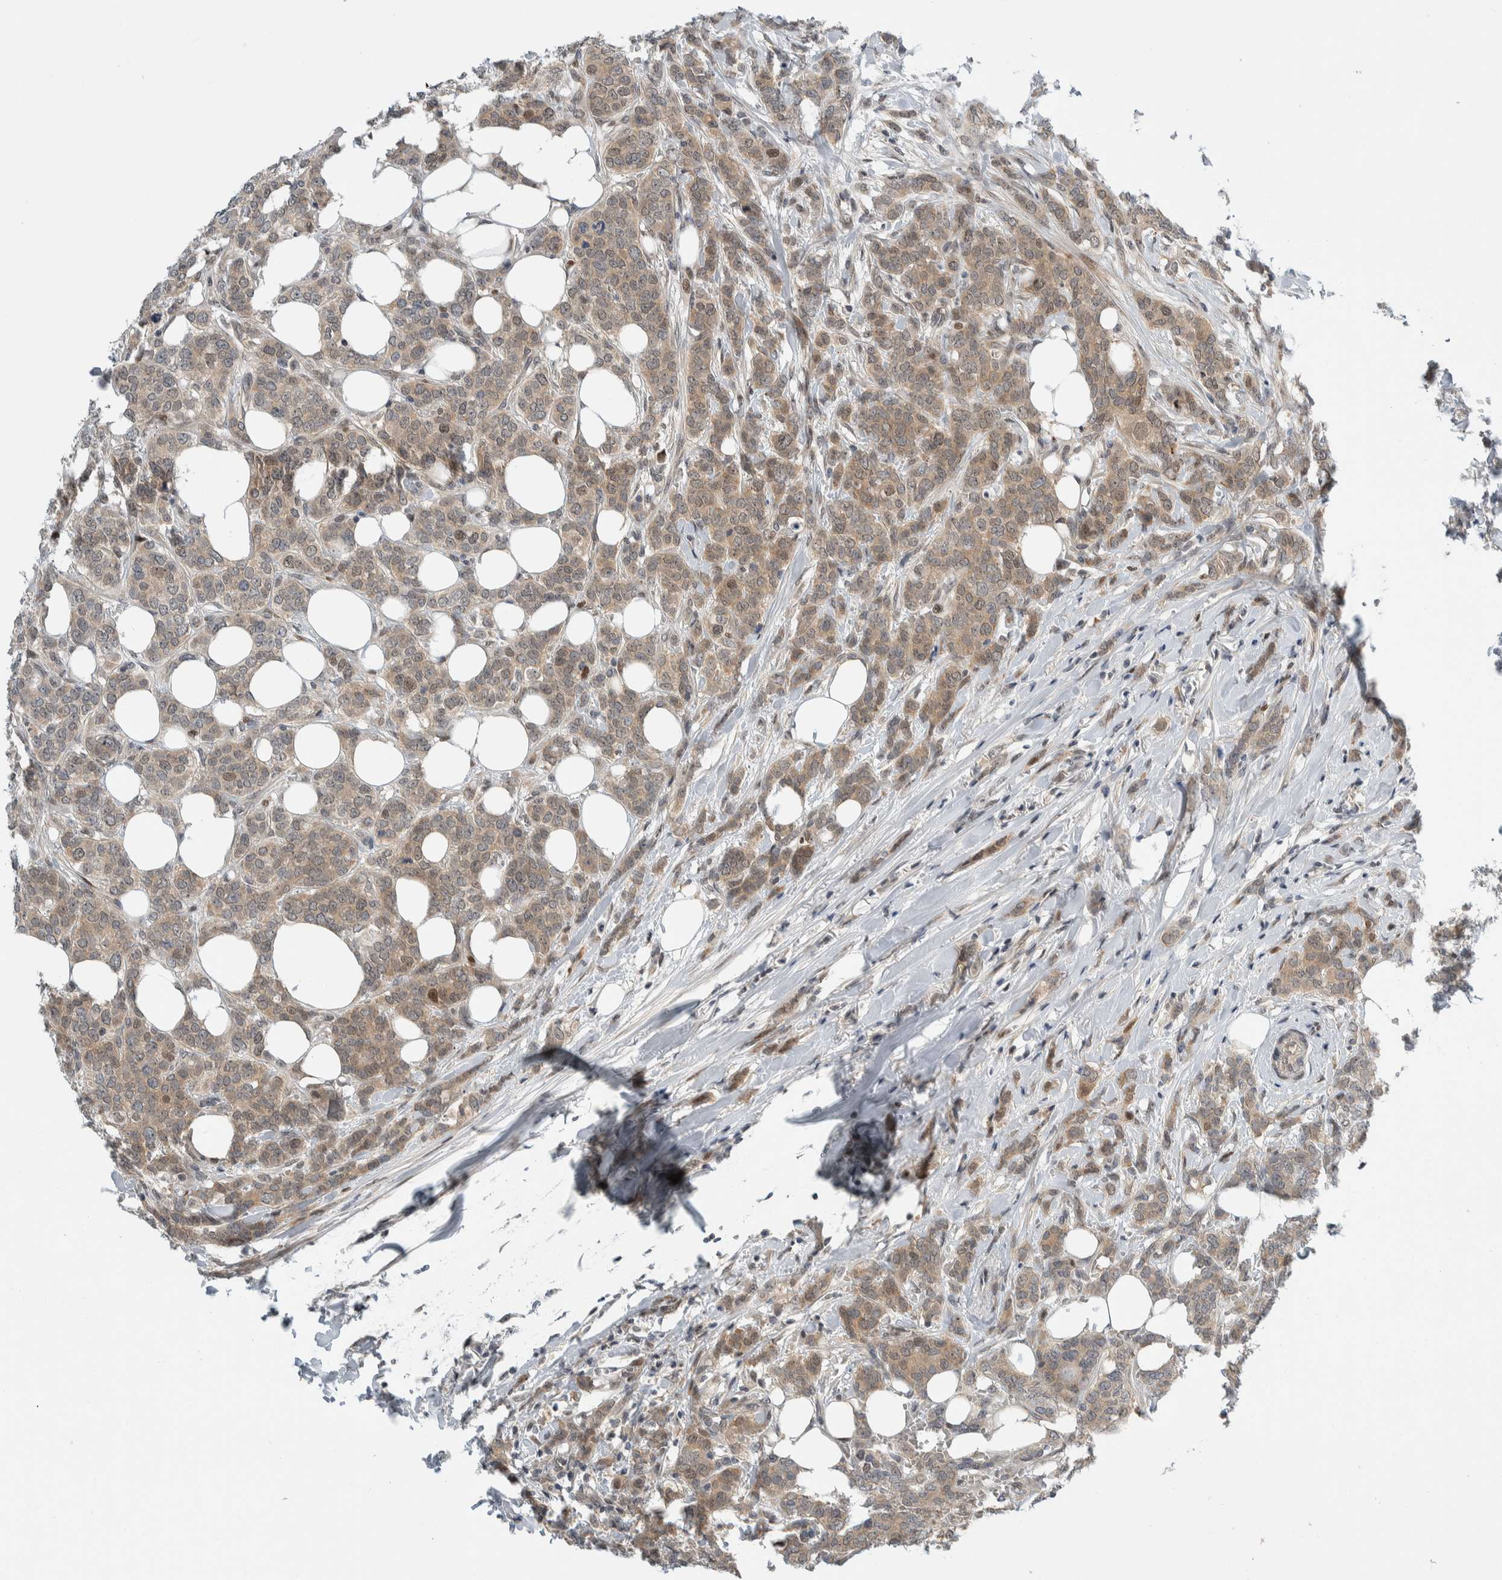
{"staining": {"intensity": "weak", "quantity": ">75%", "location": "cytoplasmic/membranous"}, "tissue": "breast cancer", "cell_type": "Tumor cells", "image_type": "cancer", "snomed": [{"axis": "morphology", "description": "Lobular carcinoma"}, {"axis": "topography", "description": "Skin"}, {"axis": "topography", "description": "Breast"}], "caption": "Immunohistochemical staining of breast cancer exhibits weak cytoplasmic/membranous protein staining in about >75% of tumor cells.", "gene": "NCR3LG1", "patient": {"sex": "female", "age": 46}}